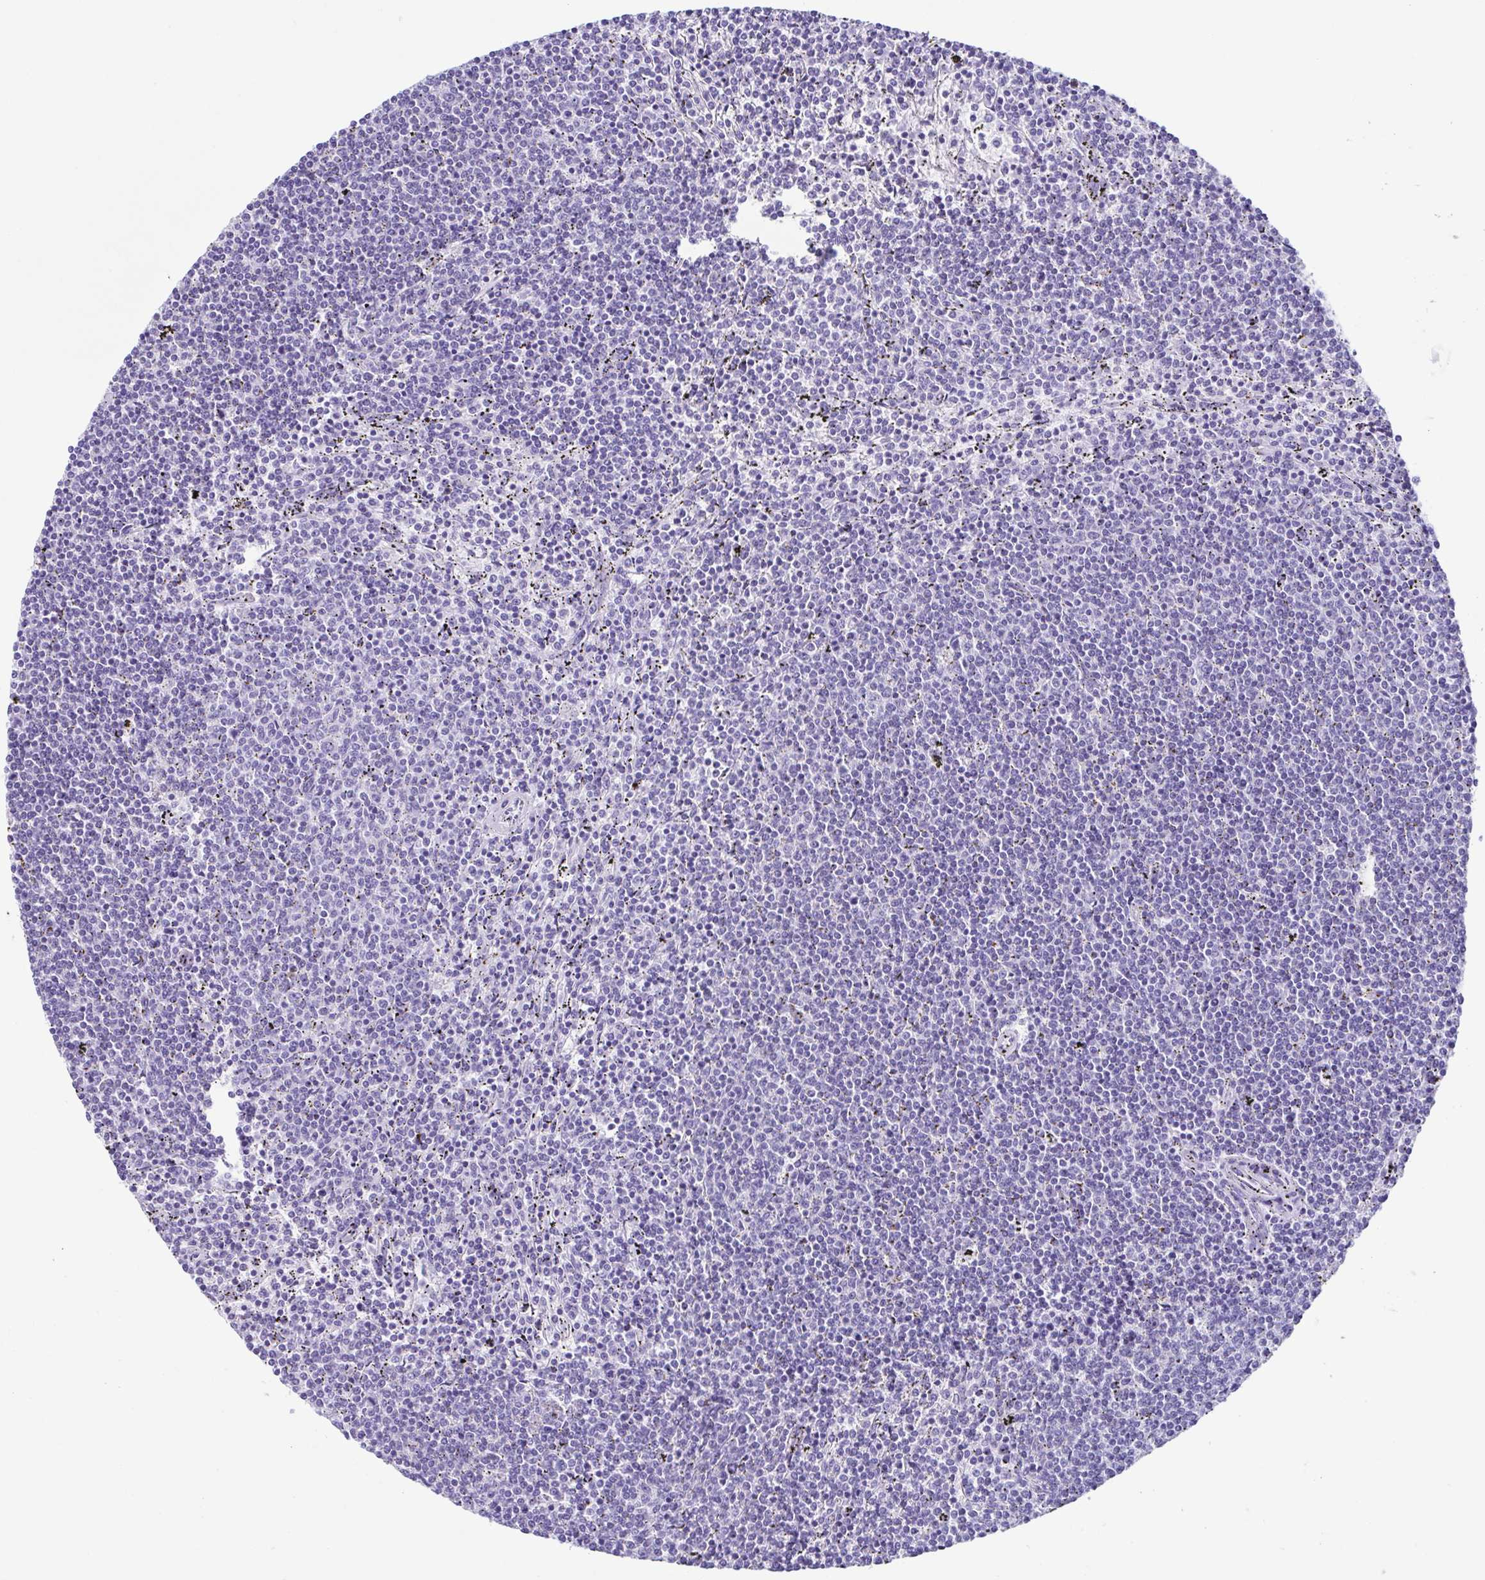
{"staining": {"intensity": "negative", "quantity": "none", "location": "none"}, "tissue": "lymphoma", "cell_type": "Tumor cells", "image_type": "cancer", "snomed": [{"axis": "morphology", "description": "Malignant lymphoma, non-Hodgkin's type, Low grade"}, {"axis": "topography", "description": "Spleen"}], "caption": "High magnification brightfield microscopy of low-grade malignant lymphoma, non-Hodgkin's type stained with DAB (3,3'-diaminobenzidine) (brown) and counterstained with hematoxylin (blue): tumor cells show no significant positivity.", "gene": "ACTRT3", "patient": {"sex": "female", "age": 50}}